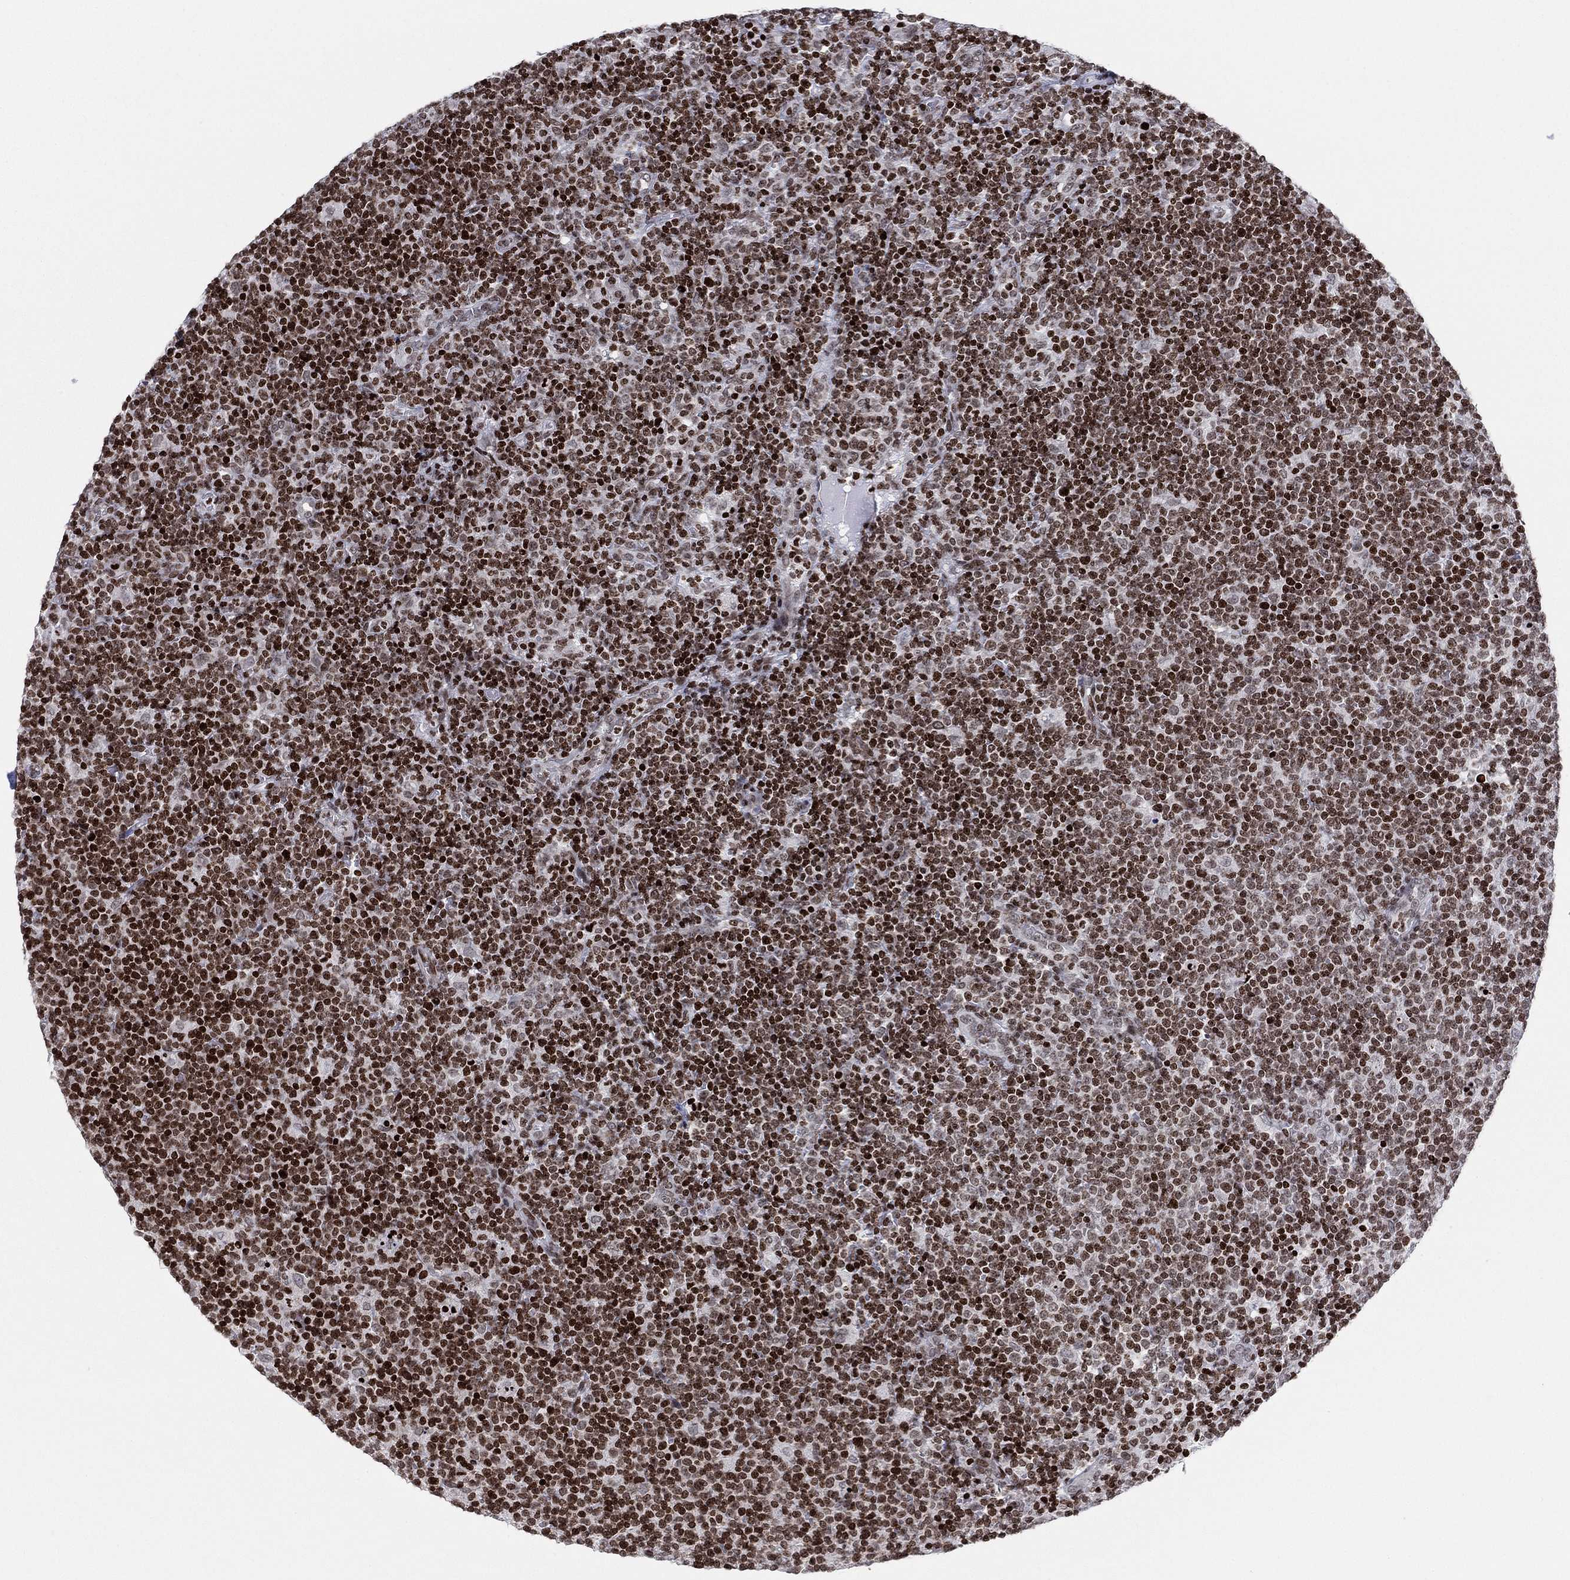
{"staining": {"intensity": "strong", "quantity": ">75%", "location": "nuclear"}, "tissue": "lymphoma", "cell_type": "Tumor cells", "image_type": "cancer", "snomed": [{"axis": "morphology", "description": "Malignant lymphoma, non-Hodgkin's type, High grade"}, {"axis": "topography", "description": "Lymph node"}], "caption": "The histopathology image displays staining of malignant lymphoma, non-Hodgkin's type (high-grade), revealing strong nuclear protein positivity (brown color) within tumor cells.", "gene": "MFSD14A", "patient": {"sex": "male", "age": 61}}